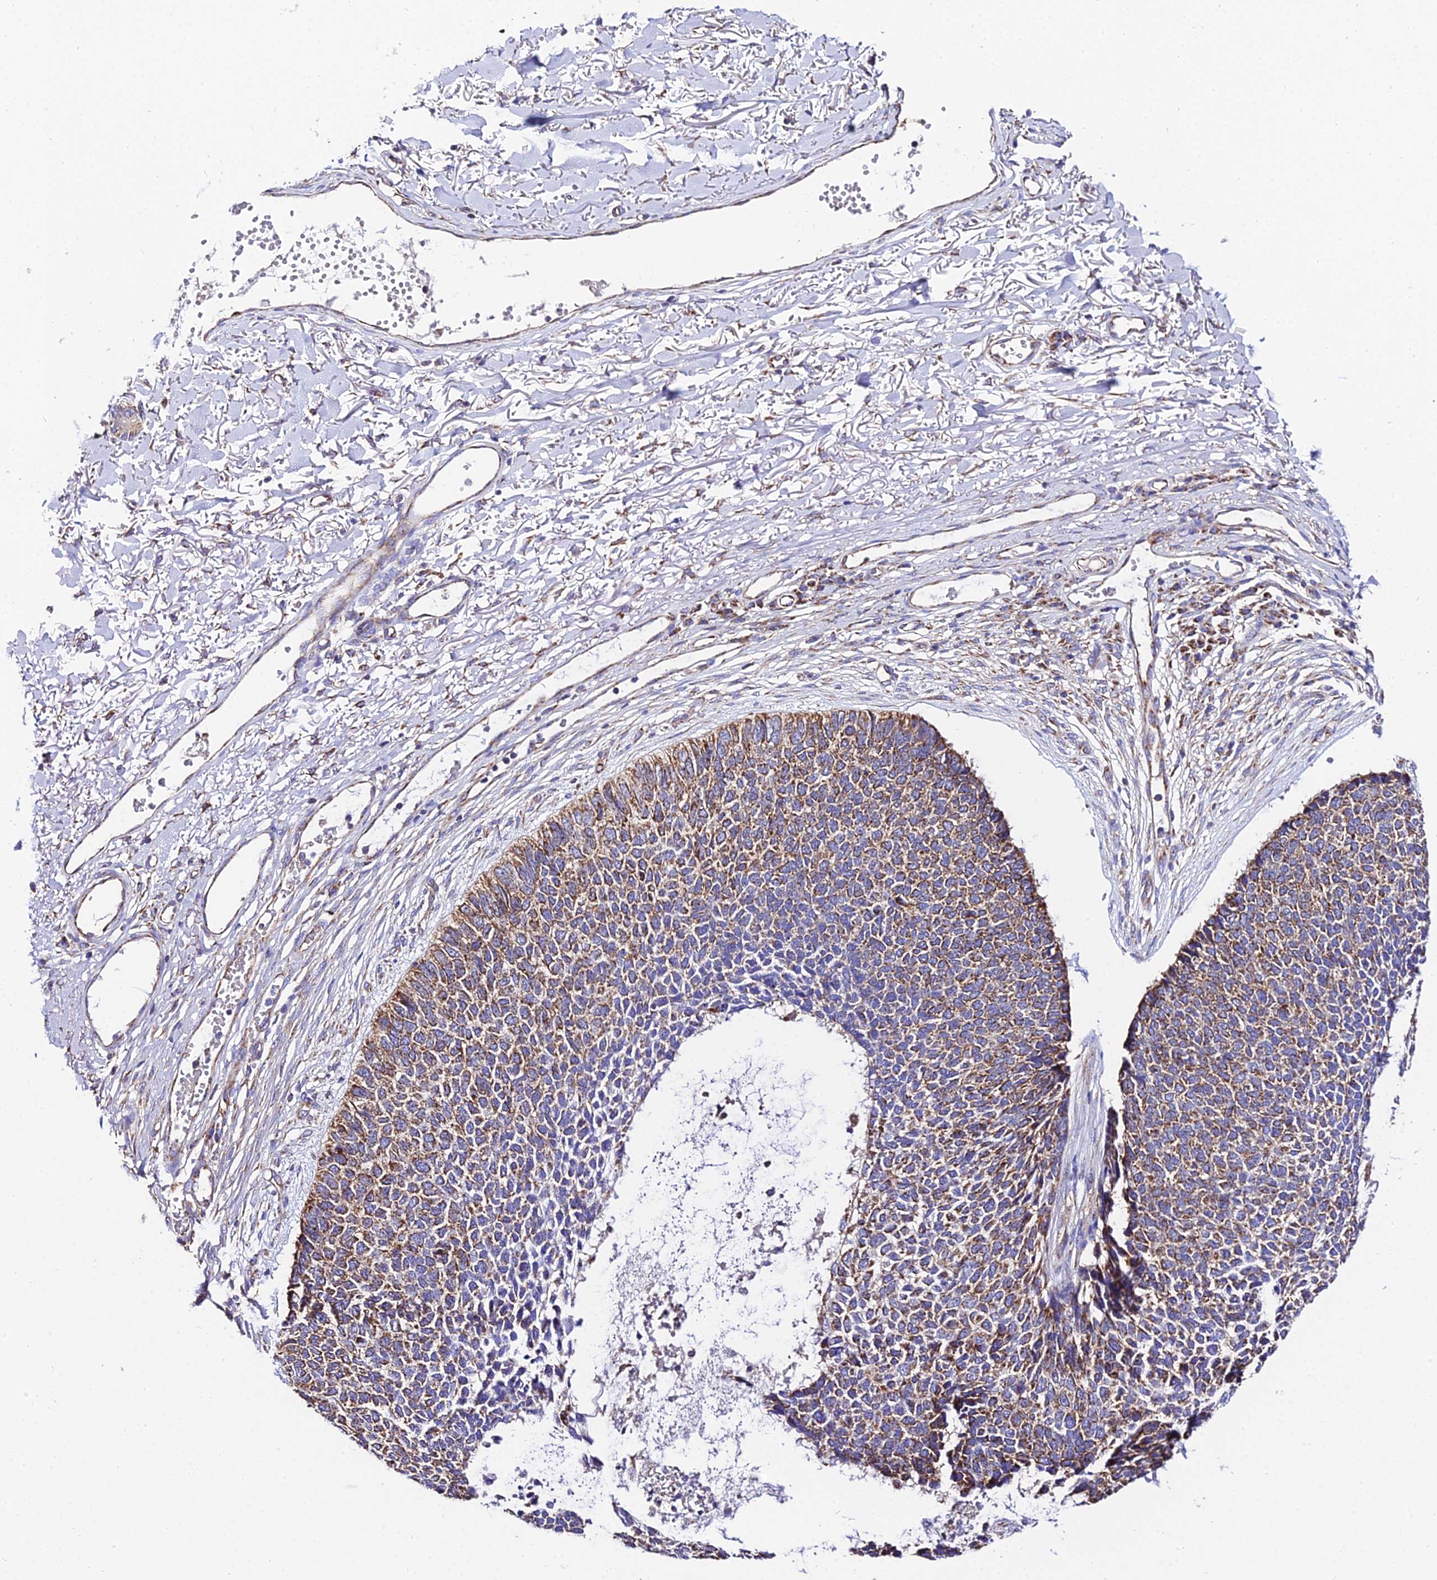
{"staining": {"intensity": "moderate", "quantity": ">75%", "location": "cytoplasmic/membranous"}, "tissue": "skin cancer", "cell_type": "Tumor cells", "image_type": "cancer", "snomed": [{"axis": "morphology", "description": "Basal cell carcinoma"}, {"axis": "topography", "description": "Skin"}], "caption": "Tumor cells exhibit medium levels of moderate cytoplasmic/membranous staining in about >75% of cells in basal cell carcinoma (skin).", "gene": "OCIAD1", "patient": {"sex": "female", "age": 84}}